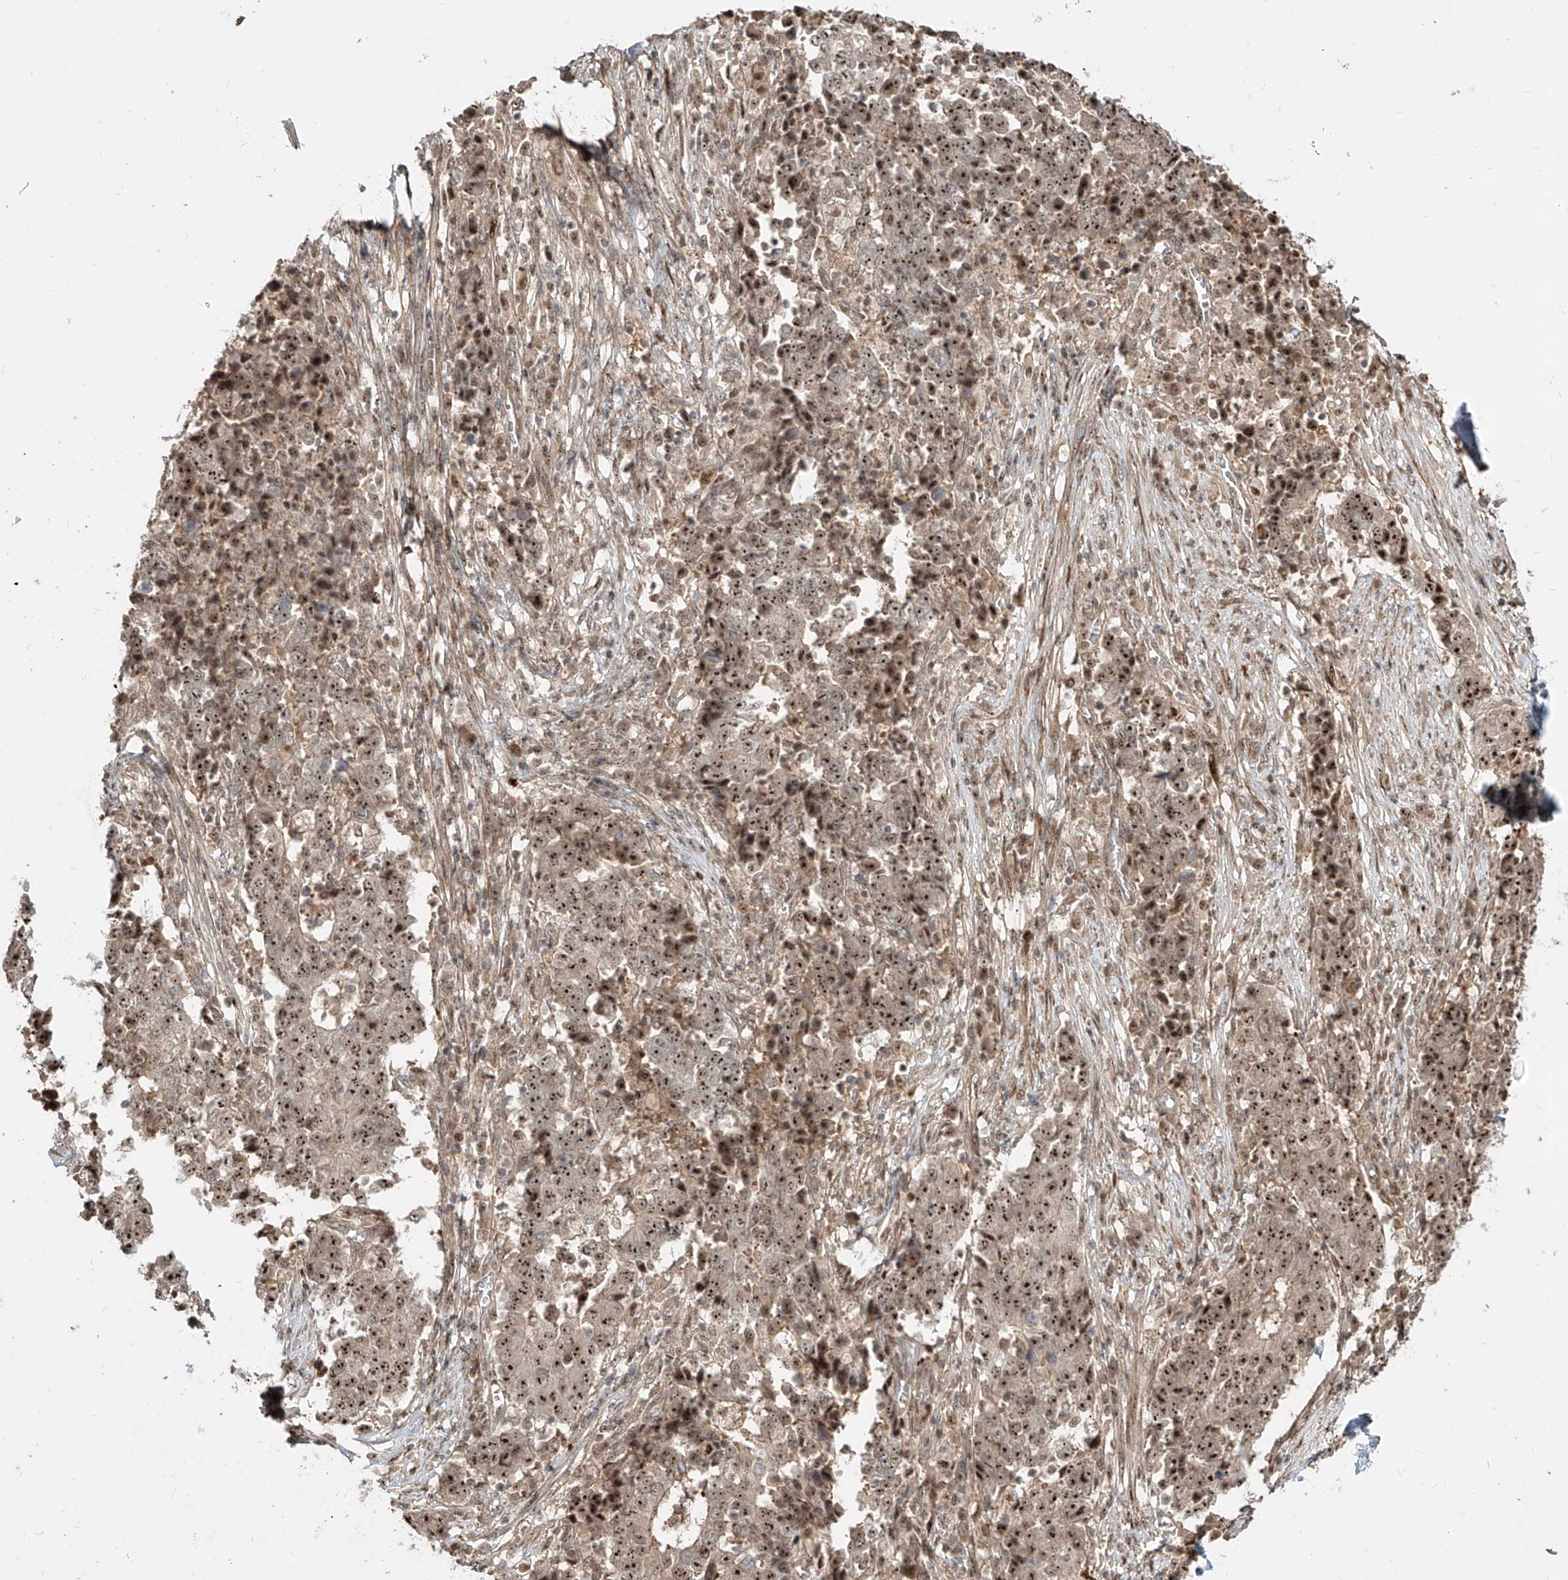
{"staining": {"intensity": "strong", "quantity": ">75%", "location": "nuclear"}, "tissue": "stomach cancer", "cell_type": "Tumor cells", "image_type": "cancer", "snomed": [{"axis": "morphology", "description": "Adenocarcinoma, NOS"}, {"axis": "topography", "description": "Stomach"}], "caption": "Immunohistochemical staining of stomach adenocarcinoma displays high levels of strong nuclear positivity in approximately >75% of tumor cells.", "gene": "ZNF710", "patient": {"sex": "male", "age": 59}}